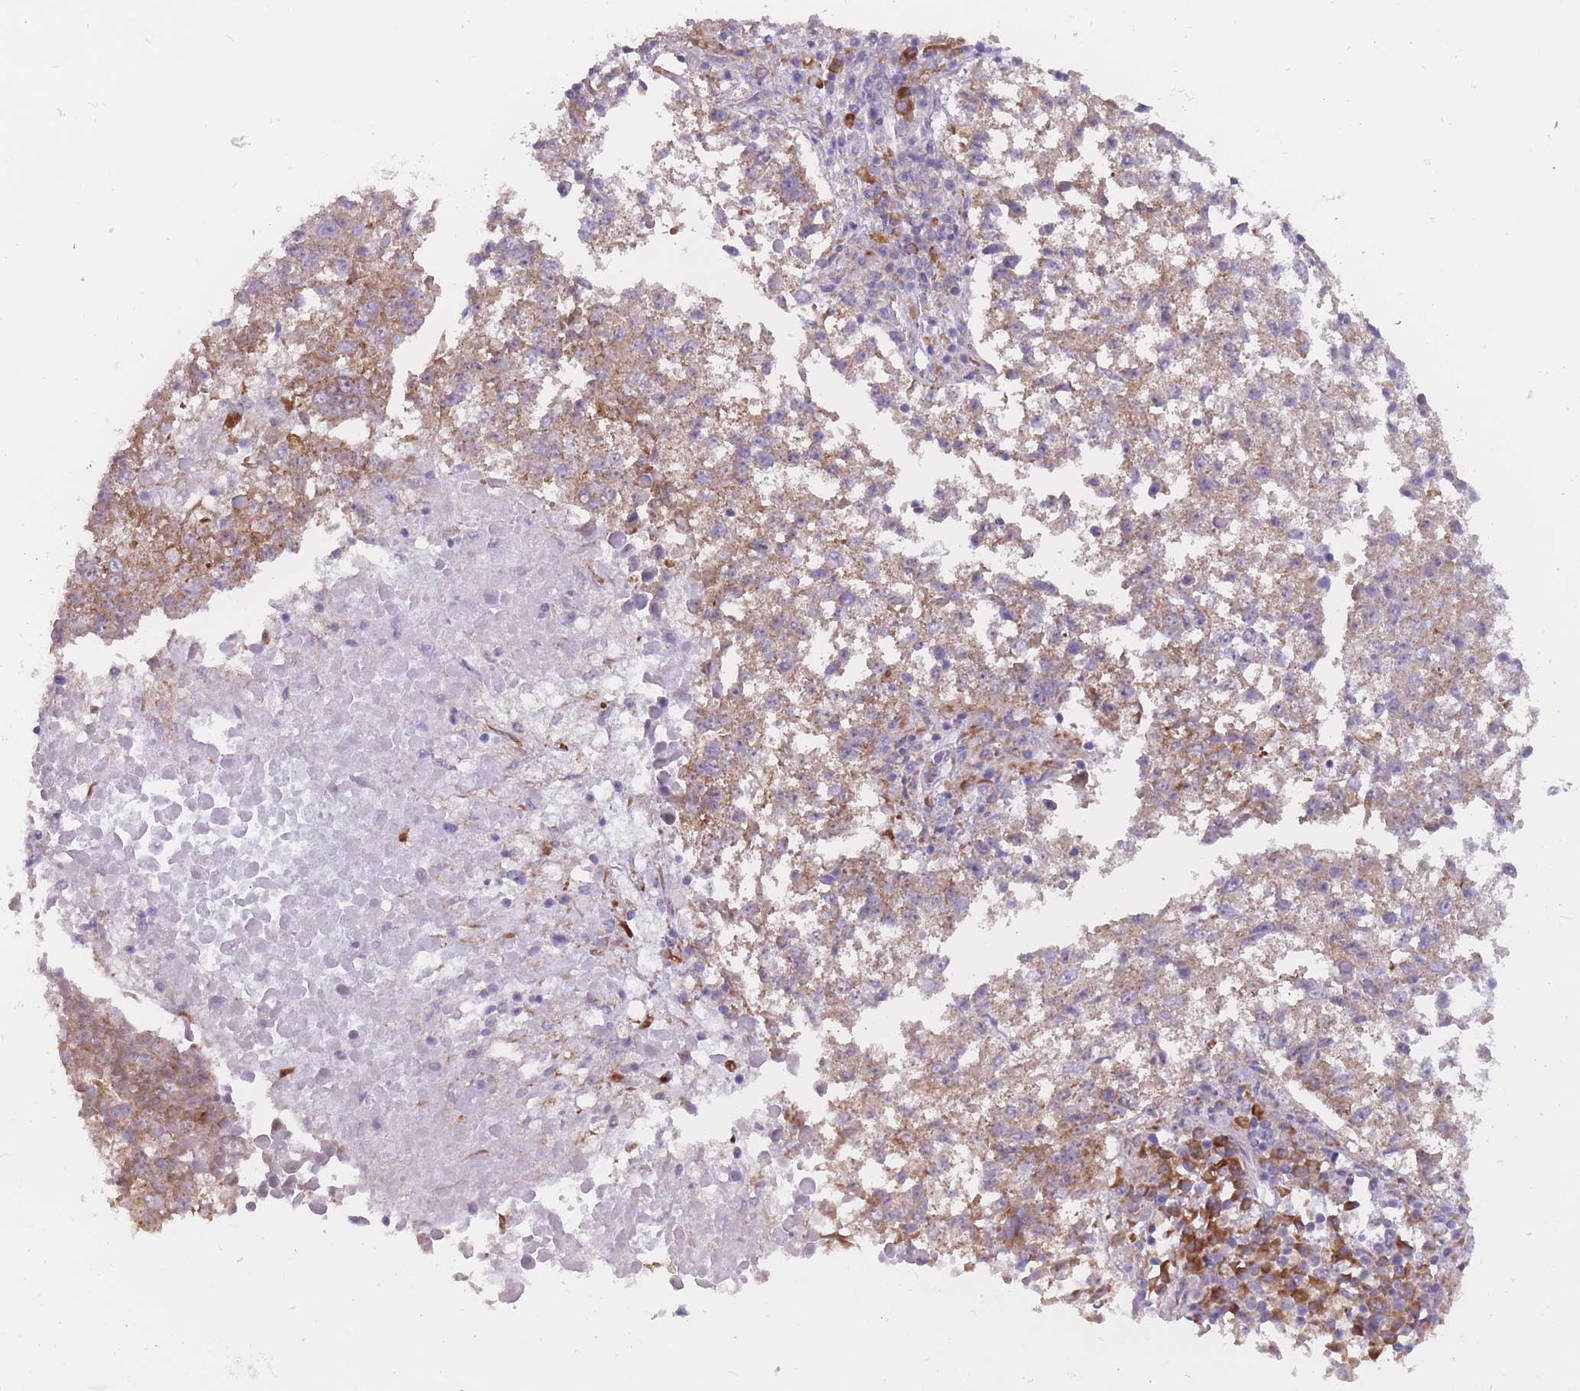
{"staining": {"intensity": "moderate", "quantity": "25%-75%", "location": "cytoplasmic/membranous"}, "tissue": "lung cancer", "cell_type": "Tumor cells", "image_type": "cancer", "snomed": [{"axis": "morphology", "description": "Squamous cell carcinoma, NOS"}, {"axis": "topography", "description": "Lung"}], "caption": "This micrograph displays IHC staining of lung cancer, with medium moderate cytoplasmic/membranous expression in approximately 25%-75% of tumor cells.", "gene": "RPL18", "patient": {"sex": "male", "age": 73}}